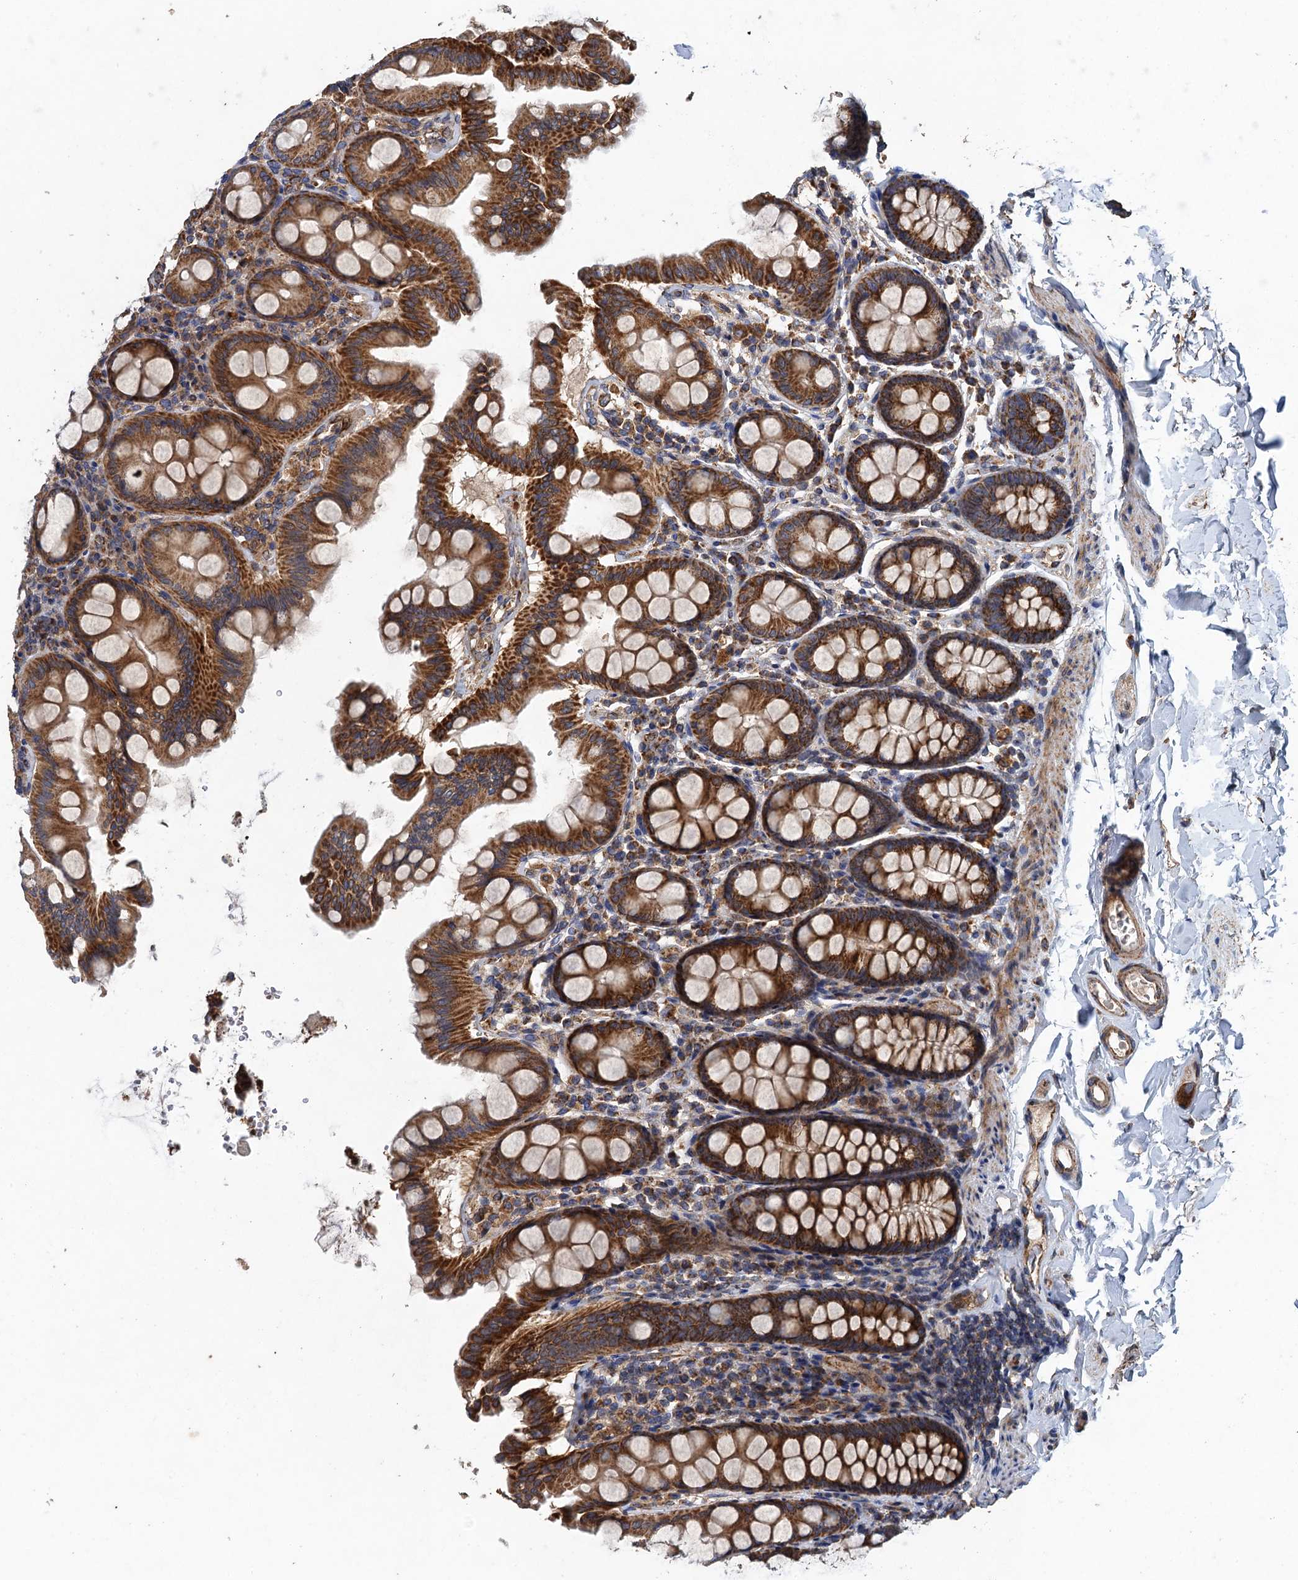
{"staining": {"intensity": "moderate", "quantity": ">75%", "location": "cytoplasmic/membranous"}, "tissue": "colon", "cell_type": "Endothelial cells", "image_type": "normal", "snomed": [{"axis": "morphology", "description": "Normal tissue, NOS"}, {"axis": "topography", "description": "Colon"}, {"axis": "topography", "description": "Peripheral nerve tissue"}], "caption": "A photomicrograph showing moderate cytoplasmic/membranous positivity in about >75% of endothelial cells in unremarkable colon, as visualized by brown immunohistochemical staining.", "gene": "BCS1L", "patient": {"sex": "female", "age": 61}}